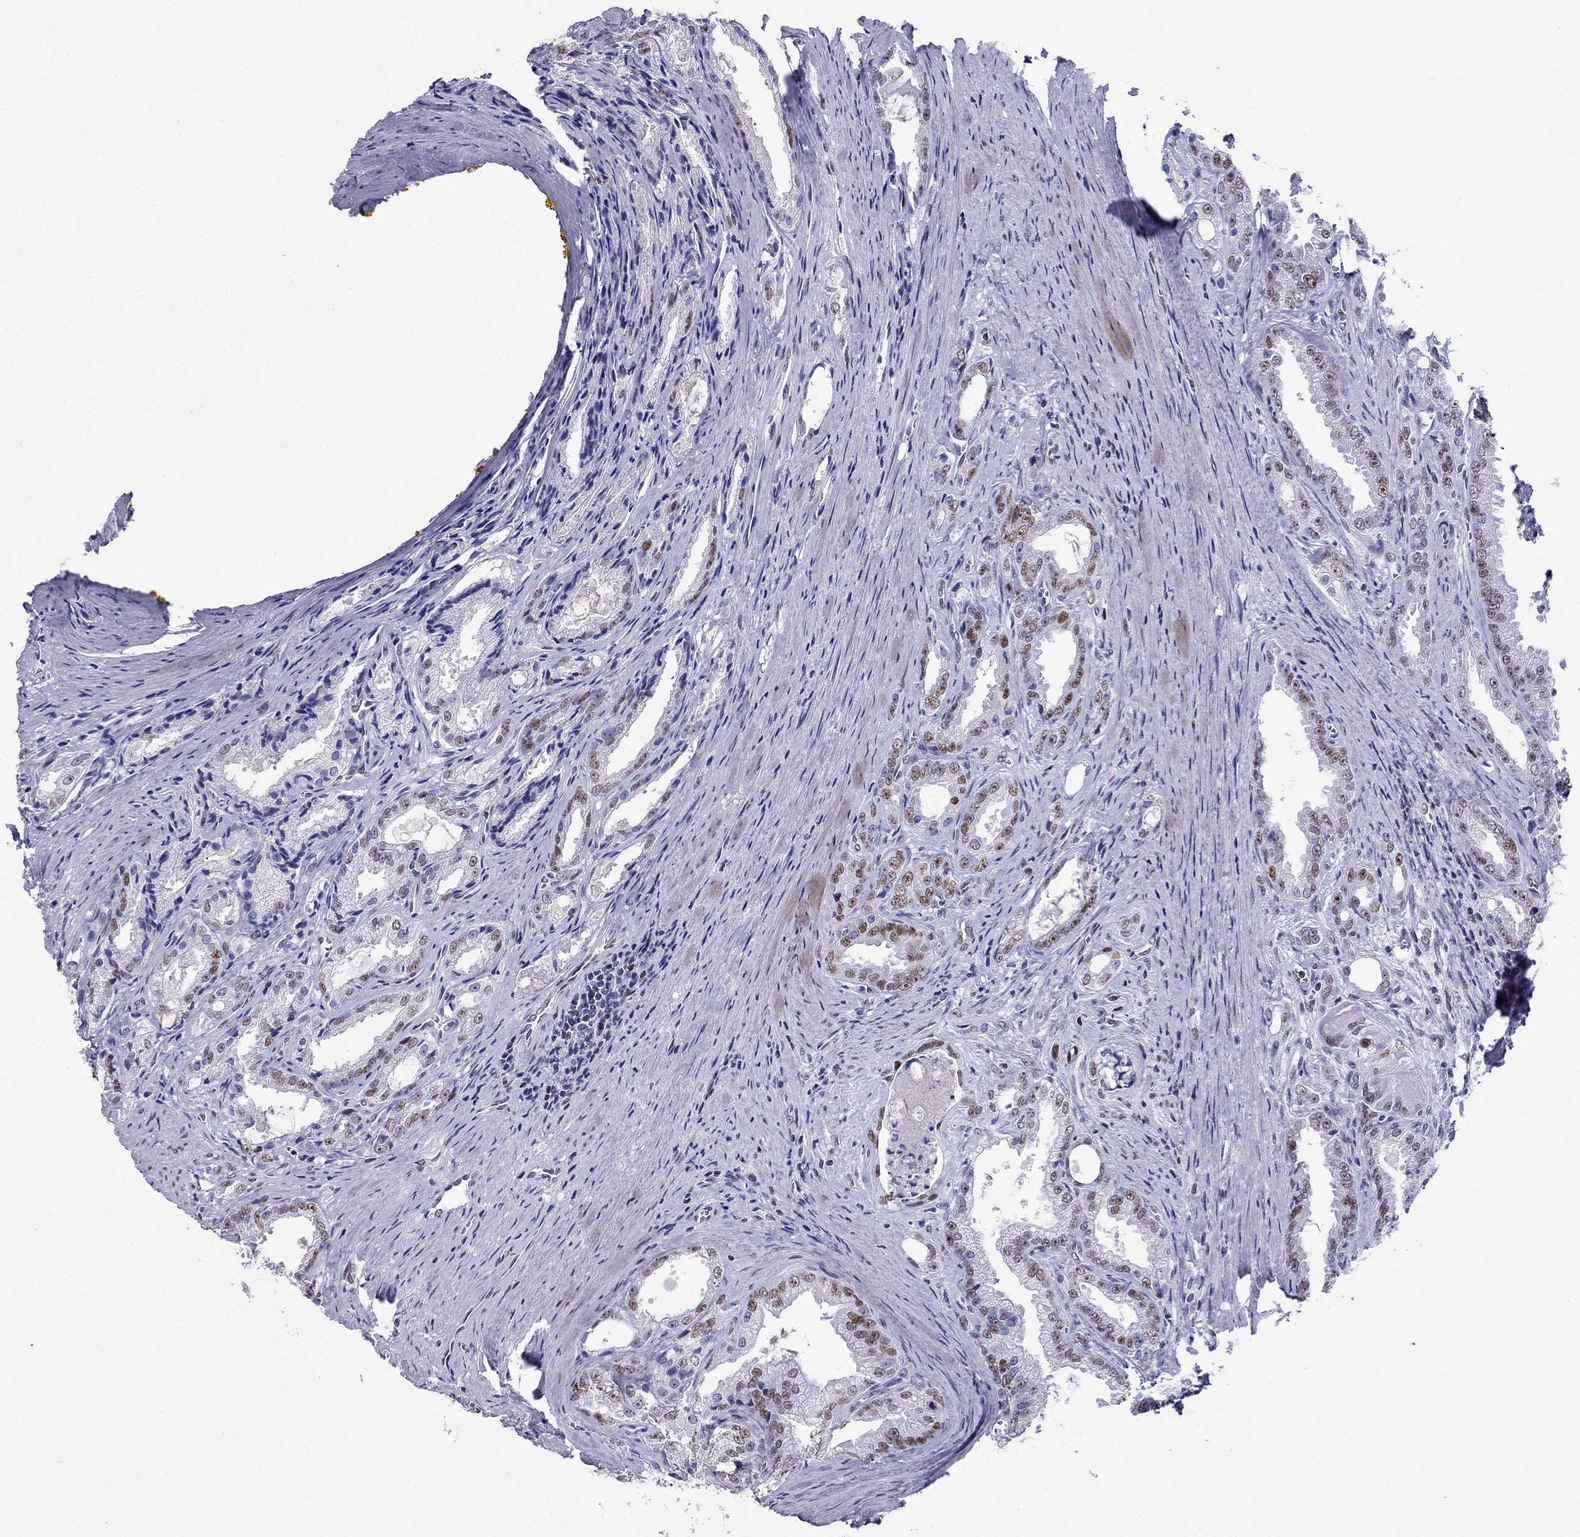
{"staining": {"intensity": "moderate", "quantity": ">75%", "location": "nuclear"}, "tissue": "prostate cancer", "cell_type": "Tumor cells", "image_type": "cancer", "snomed": [{"axis": "morphology", "description": "Adenocarcinoma, NOS"}, {"axis": "morphology", "description": "Adenocarcinoma, High grade"}, {"axis": "topography", "description": "Prostate"}], "caption": "Prostate adenocarcinoma (high-grade) stained with IHC exhibits moderate nuclear expression in approximately >75% of tumor cells.", "gene": "PPM1G", "patient": {"sex": "male", "age": 70}}